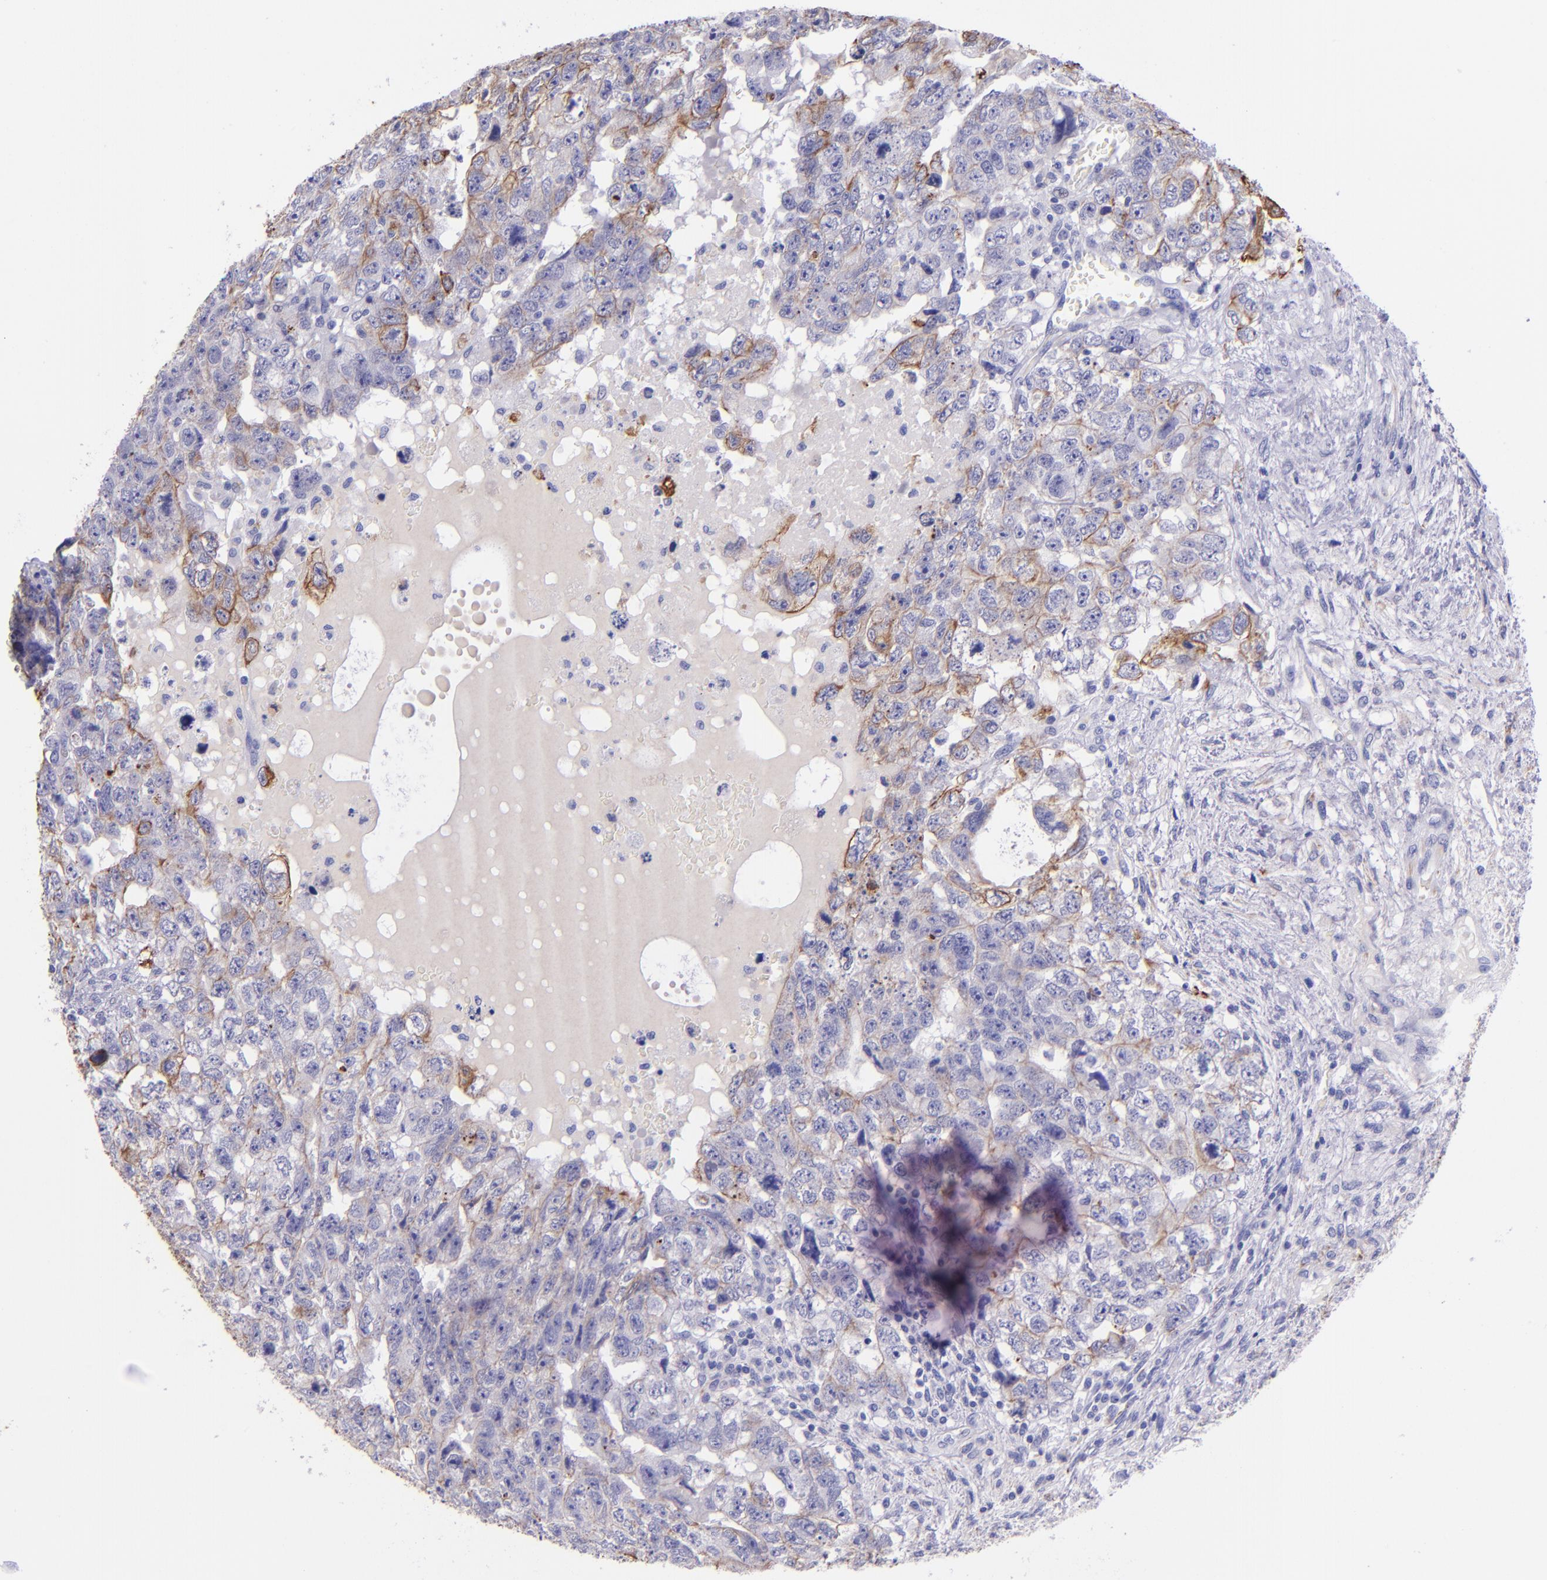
{"staining": {"intensity": "weak", "quantity": "25%-75%", "location": "cytoplasmic/membranous"}, "tissue": "testis cancer", "cell_type": "Tumor cells", "image_type": "cancer", "snomed": [{"axis": "morphology", "description": "Carcinoma, Embryonal, NOS"}, {"axis": "topography", "description": "Testis"}], "caption": "A brown stain labels weak cytoplasmic/membranous positivity of a protein in testis cancer tumor cells. (Stains: DAB in brown, nuclei in blue, Microscopy: brightfield microscopy at high magnification).", "gene": "KRT4", "patient": {"sex": "male", "age": 36}}